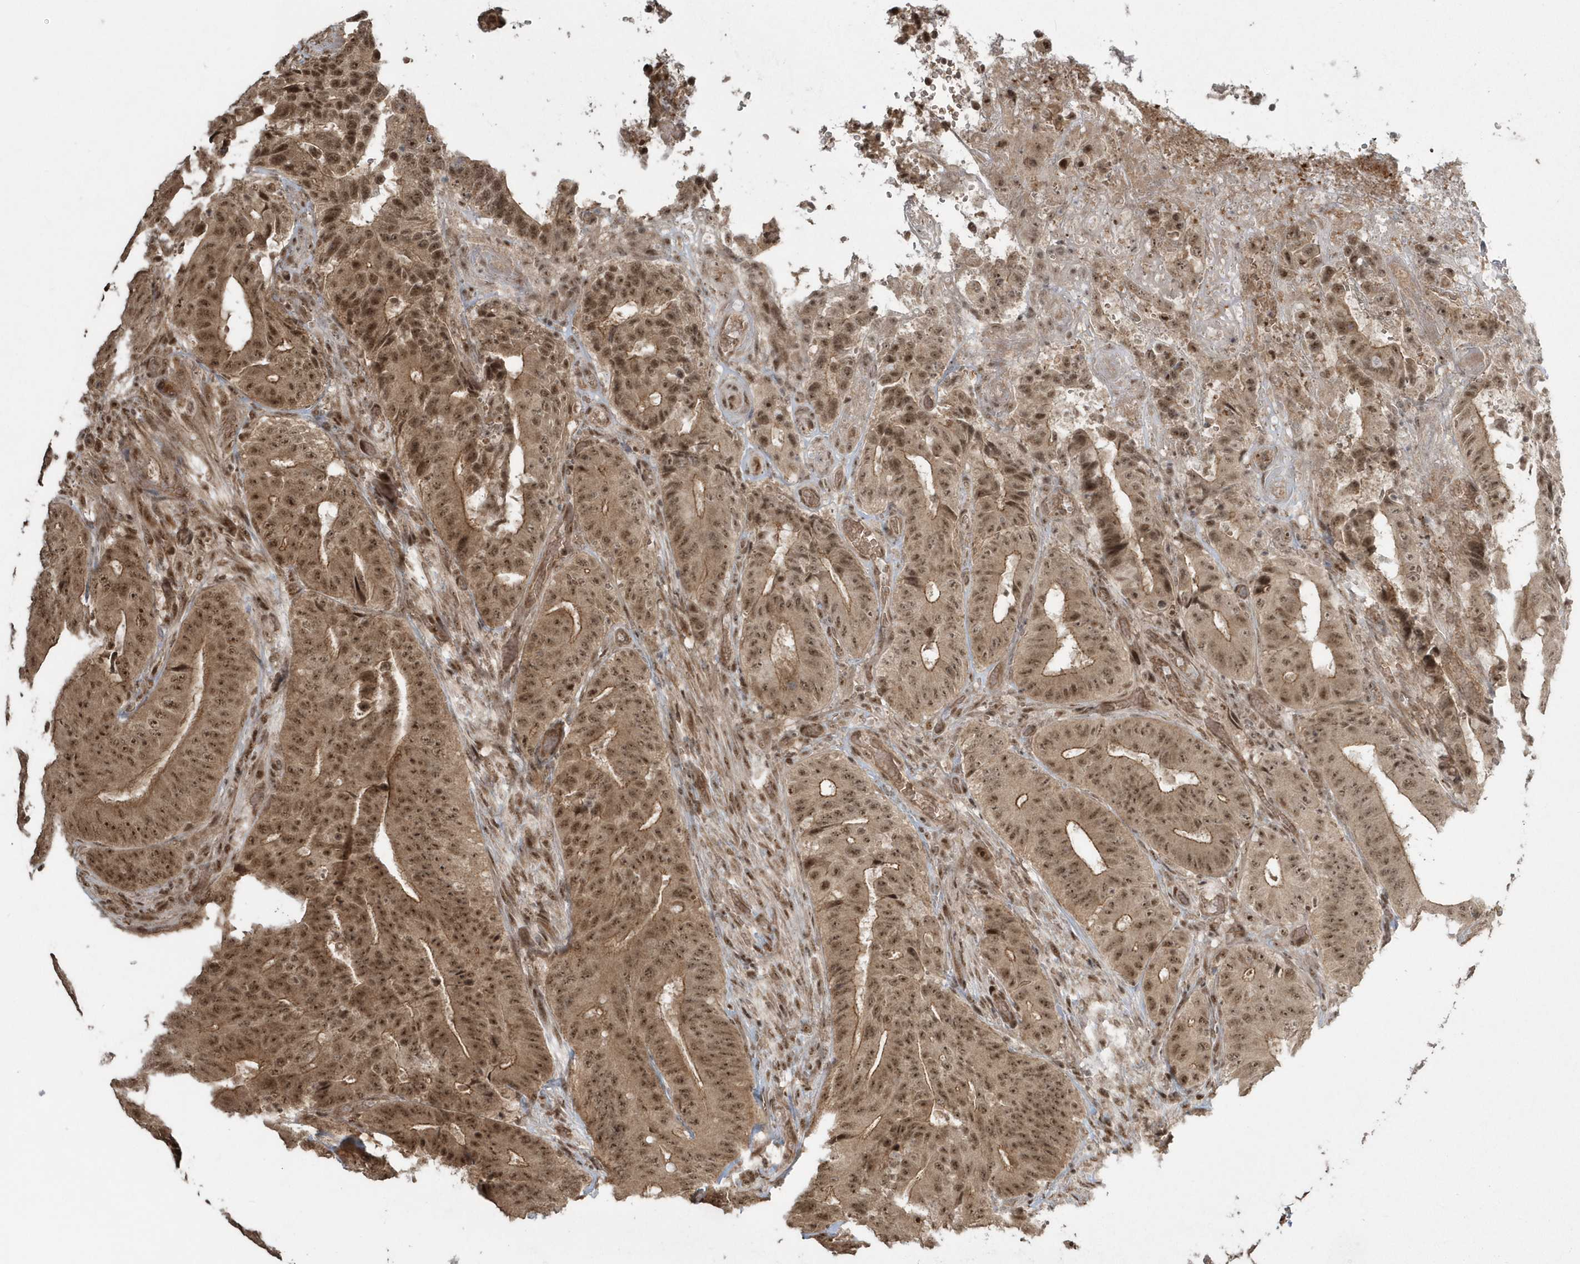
{"staining": {"intensity": "moderate", "quantity": ">75%", "location": "cytoplasmic/membranous,nuclear"}, "tissue": "colorectal cancer", "cell_type": "Tumor cells", "image_type": "cancer", "snomed": [{"axis": "morphology", "description": "Adenocarcinoma, NOS"}, {"axis": "topography", "description": "Colon"}], "caption": "Colorectal cancer (adenocarcinoma) stained with DAB (3,3'-diaminobenzidine) immunohistochemistry exhibits medium levels of moderate cytoplasmic/membranous and nuclear staining in about >75% of tumor cells.", "gene": "EPB41L4A", "patient": {"sex": "male", "age": 83}}